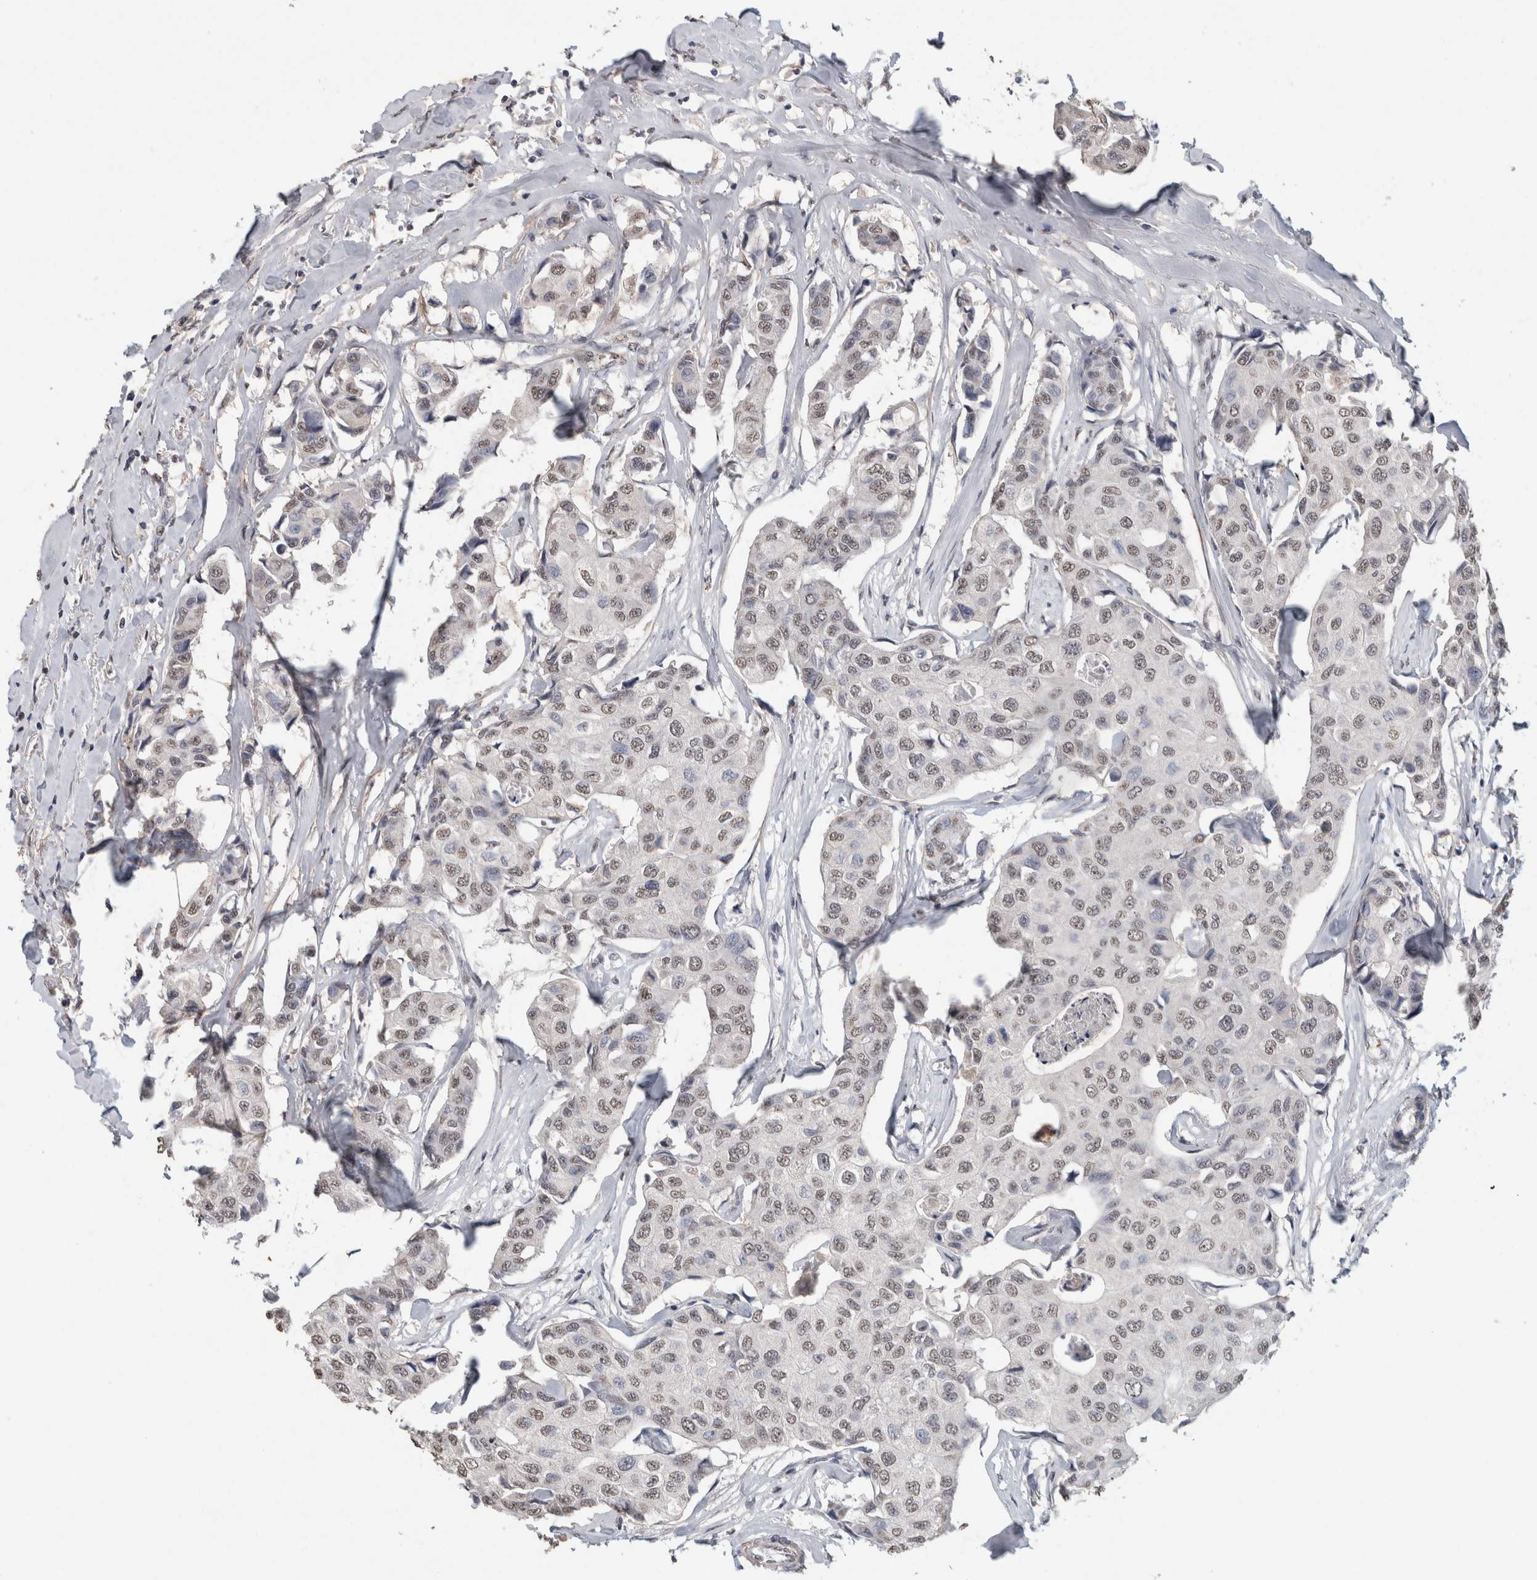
{"staining": {"intensity": "weak", "quantity": ">75%", "location": "nuclear"}, "tissue": "breast cancer", "cell_type": "Tumor cells", "image_type": "cancer", "snomed": [{"axis": "morphology", "description": "Duct carcinoma"}, {"axis": "topography", "description": "Breast"}], "caption": "Human breast intraductal carcinoma stained with a brown dye exhibits weak nuclear positive expression in approximately >75% of tumor cells.", "gene": "LTBP1", "patient": {"sex": "female", "age": 80}}